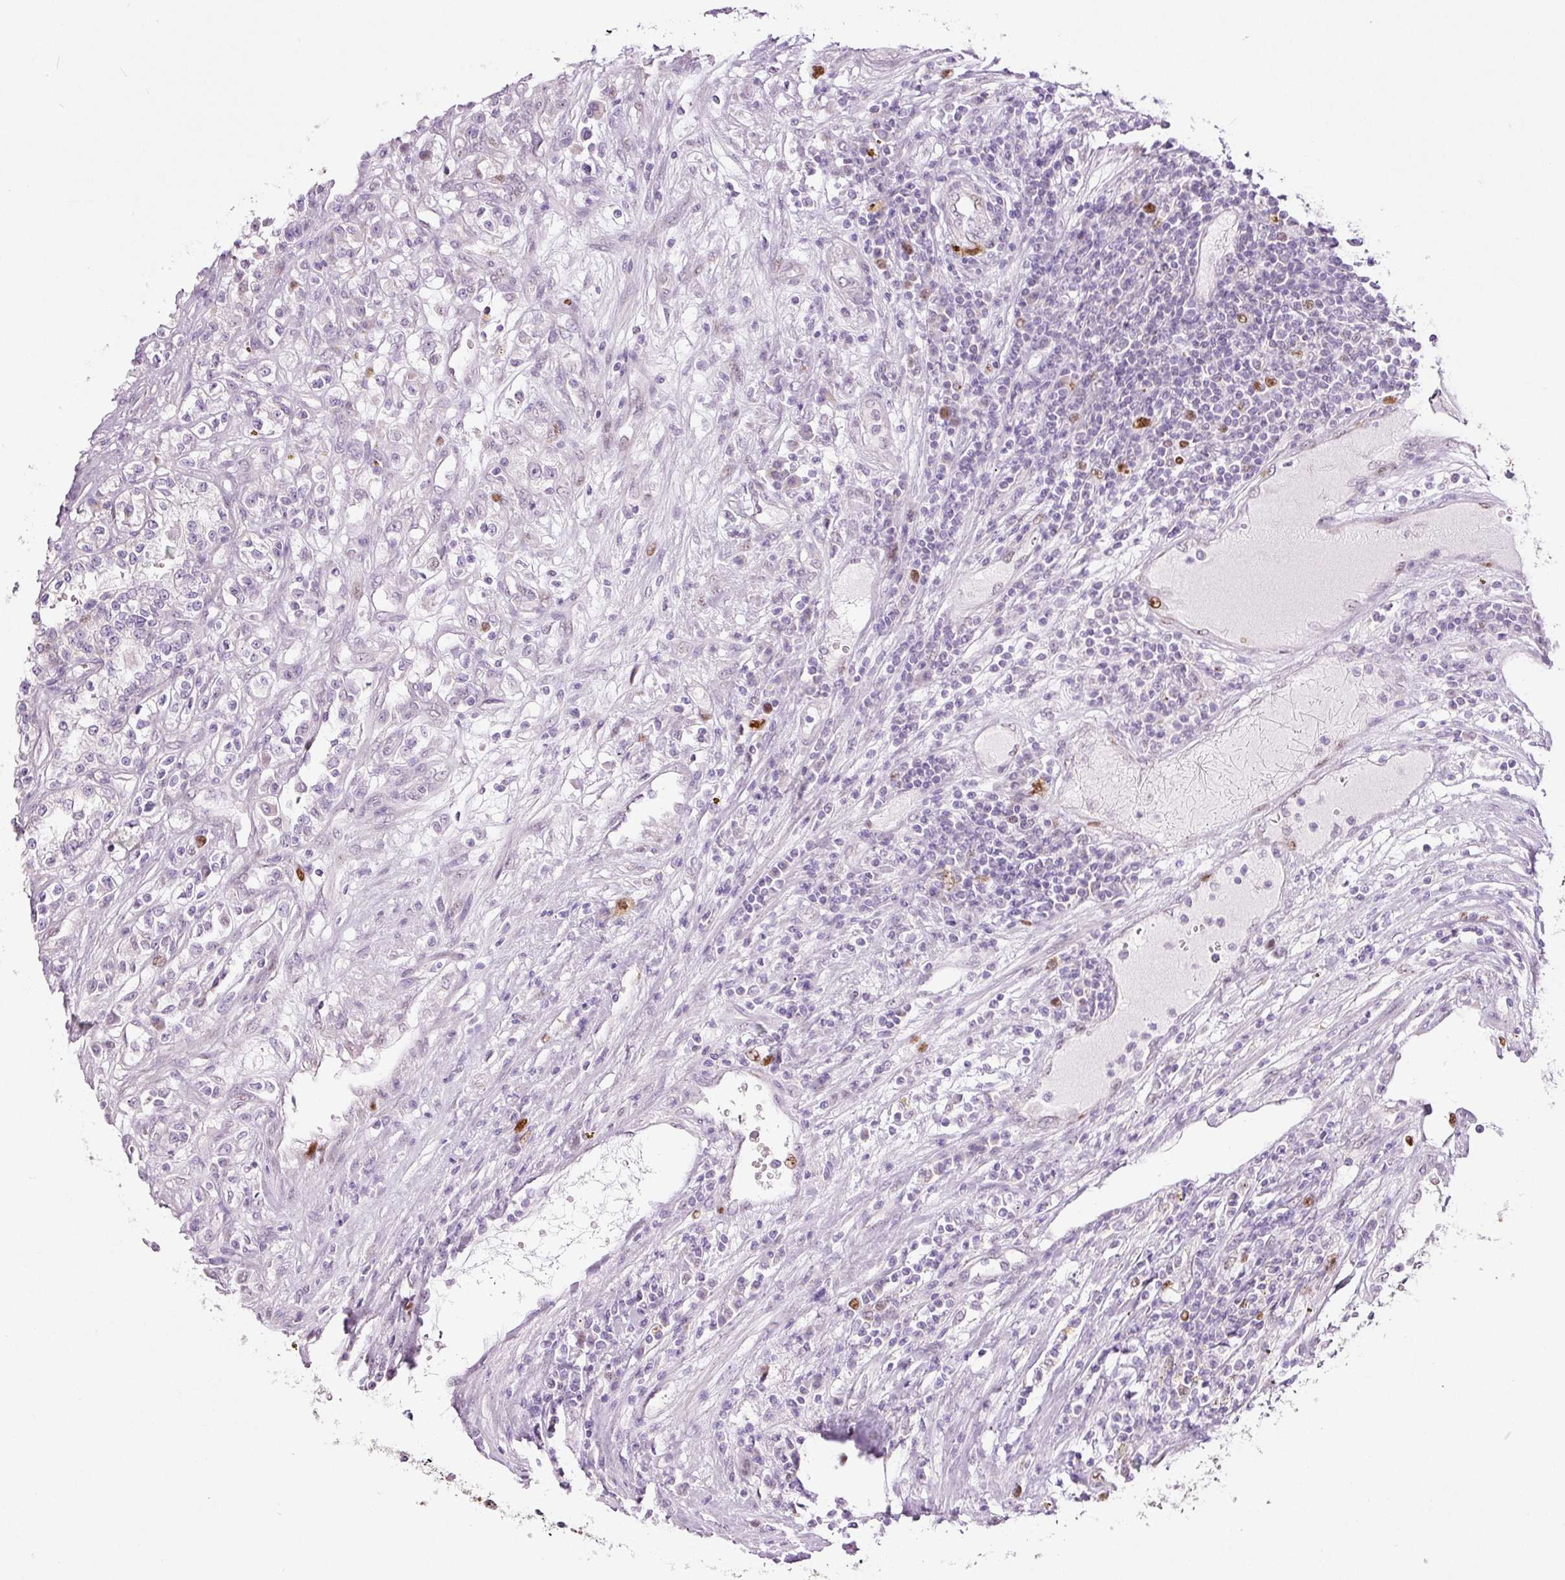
{"staining": {"intensity": "strong", "quantity": "<25%", "location": "cytoplasmic/membranous,nuclear"}, "tissue": "renal cancer", "cell_type": "Tumor cells", "image_type": "cancer", "snomed": [{"axis": "morphology", "description": "Adenocarcinoma, NOS"}, {"axis": "topography", "description": "Kidney"}], "caption": "Approximately <25% of tumor cells in renal adenocarcinoma display strong cytoplasmic/membranous and nuclear protein expression as visualized by brown immunohistochemical staining.", "gene": "KPNA2", "patient": {"sex": "female", "age": 52}}